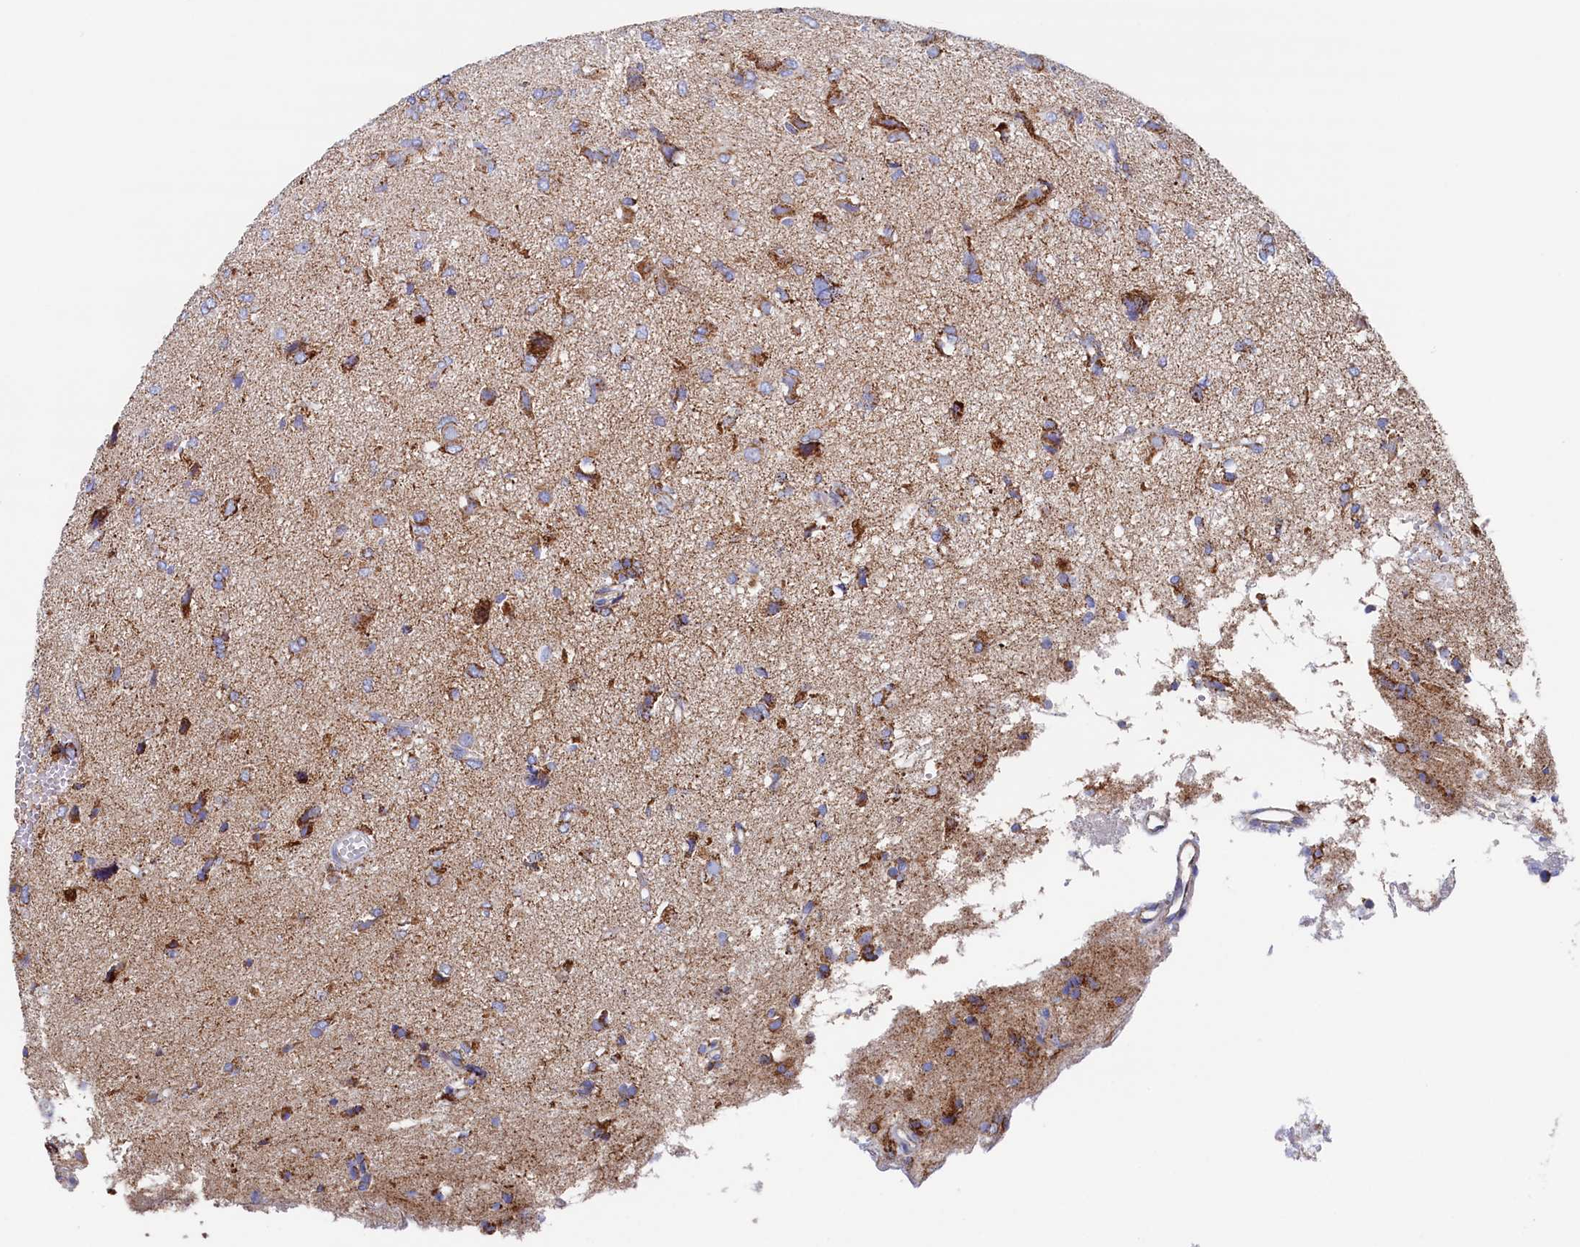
{"staining": {"intensity": "moderate", "quantity": "25%-75%", "location": "cytoplasmic/membranous"}, "tissue": "glioma", "cell_type": "Tumor cells", "image_type": "cancer", "snomed": [{"axis": "morphology", "description": "Glioma, malignant, High grade"}, {"axis": "topography", "description": "Brain"}], "caption": "Immunohistochemistry (IHC) image of neoplastic tissue: malignant glioma (high-grade) stained using immunohistochemistry (IHC) shows medium levels of moderate protein expression localized specifically in the cytoplasmic/membranous of tumor cells, appearing as a cytoplasmic/membranous brown color.", "gene": "MMAB", "patient": {"sex": "female", "age": 59}}